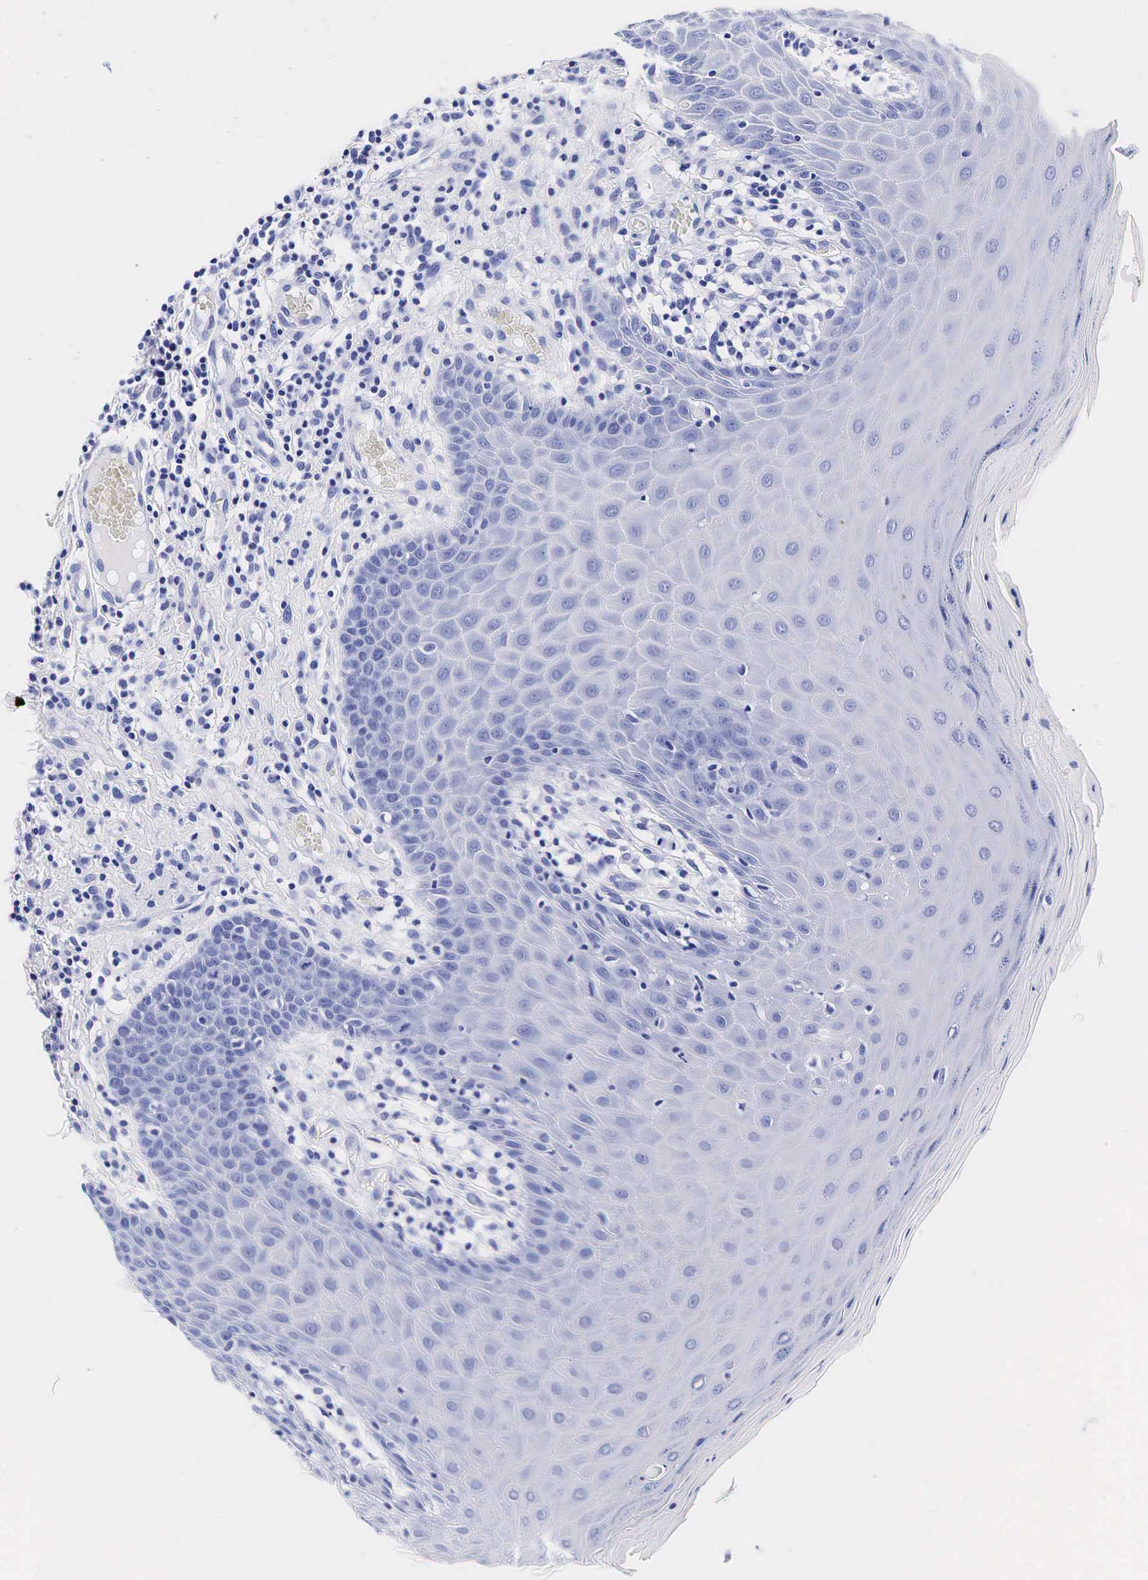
{"staining": {"intensity": "negative", "quantity": "none", "location": "none"}, "tissue": "oral mucosa", "cell_type": "Squamous epithelial cells", "image_type": "normal", "snomed": [{"axis": "morphology", "description": "Normal tissue, NOS"}, {"axis": "topography", "description": "Oral tissue"}], "caption": "The micrograph exhibits no significant positivity in squamous epithelial cells of oral mucosa.", "gene": "TG", "patient": {"sex": "female", "age": 56}}